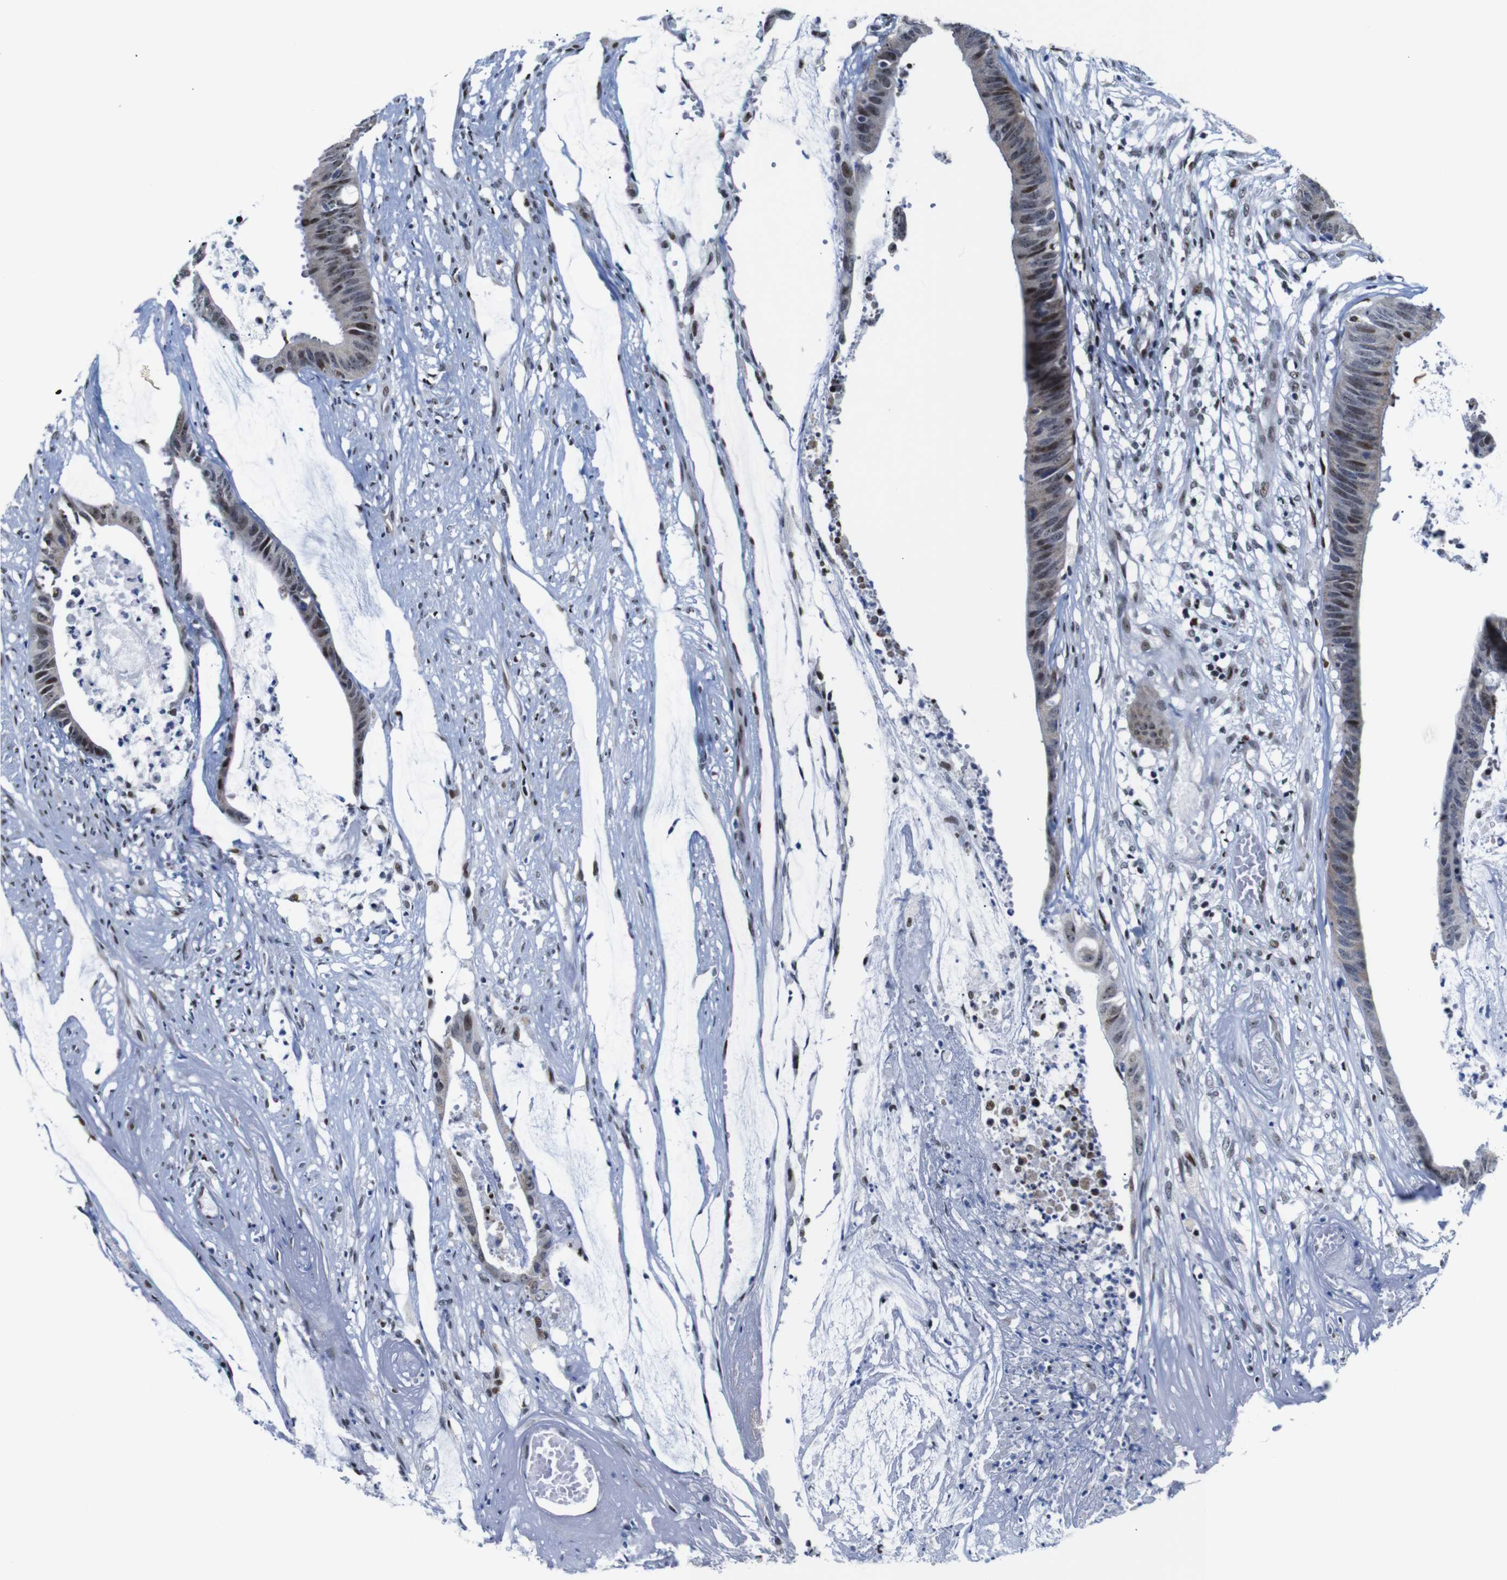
{"staining": {"intensity": "weak", "quantity": ">75%", "location": "cytoplasmic/membranous,nuclear"}, "tissue": "colorectal cancer", "cell_type": "Tumor cells", "image_type": "cancer", "snomed": [{"axis": "morphology", "description": "Adenocarcinoma, NOS"}, {"axis": "topography", "description": "Rectum"}], "caption": "Immunohistochemical staining of colorectal adenocarcinoma exhibits low levels of weak cytoplasmic/membranous and nuclear staining in about >75% of tumor cells.", "gene": "GATA6", "patient": {"sex": "female", "age": 66}}